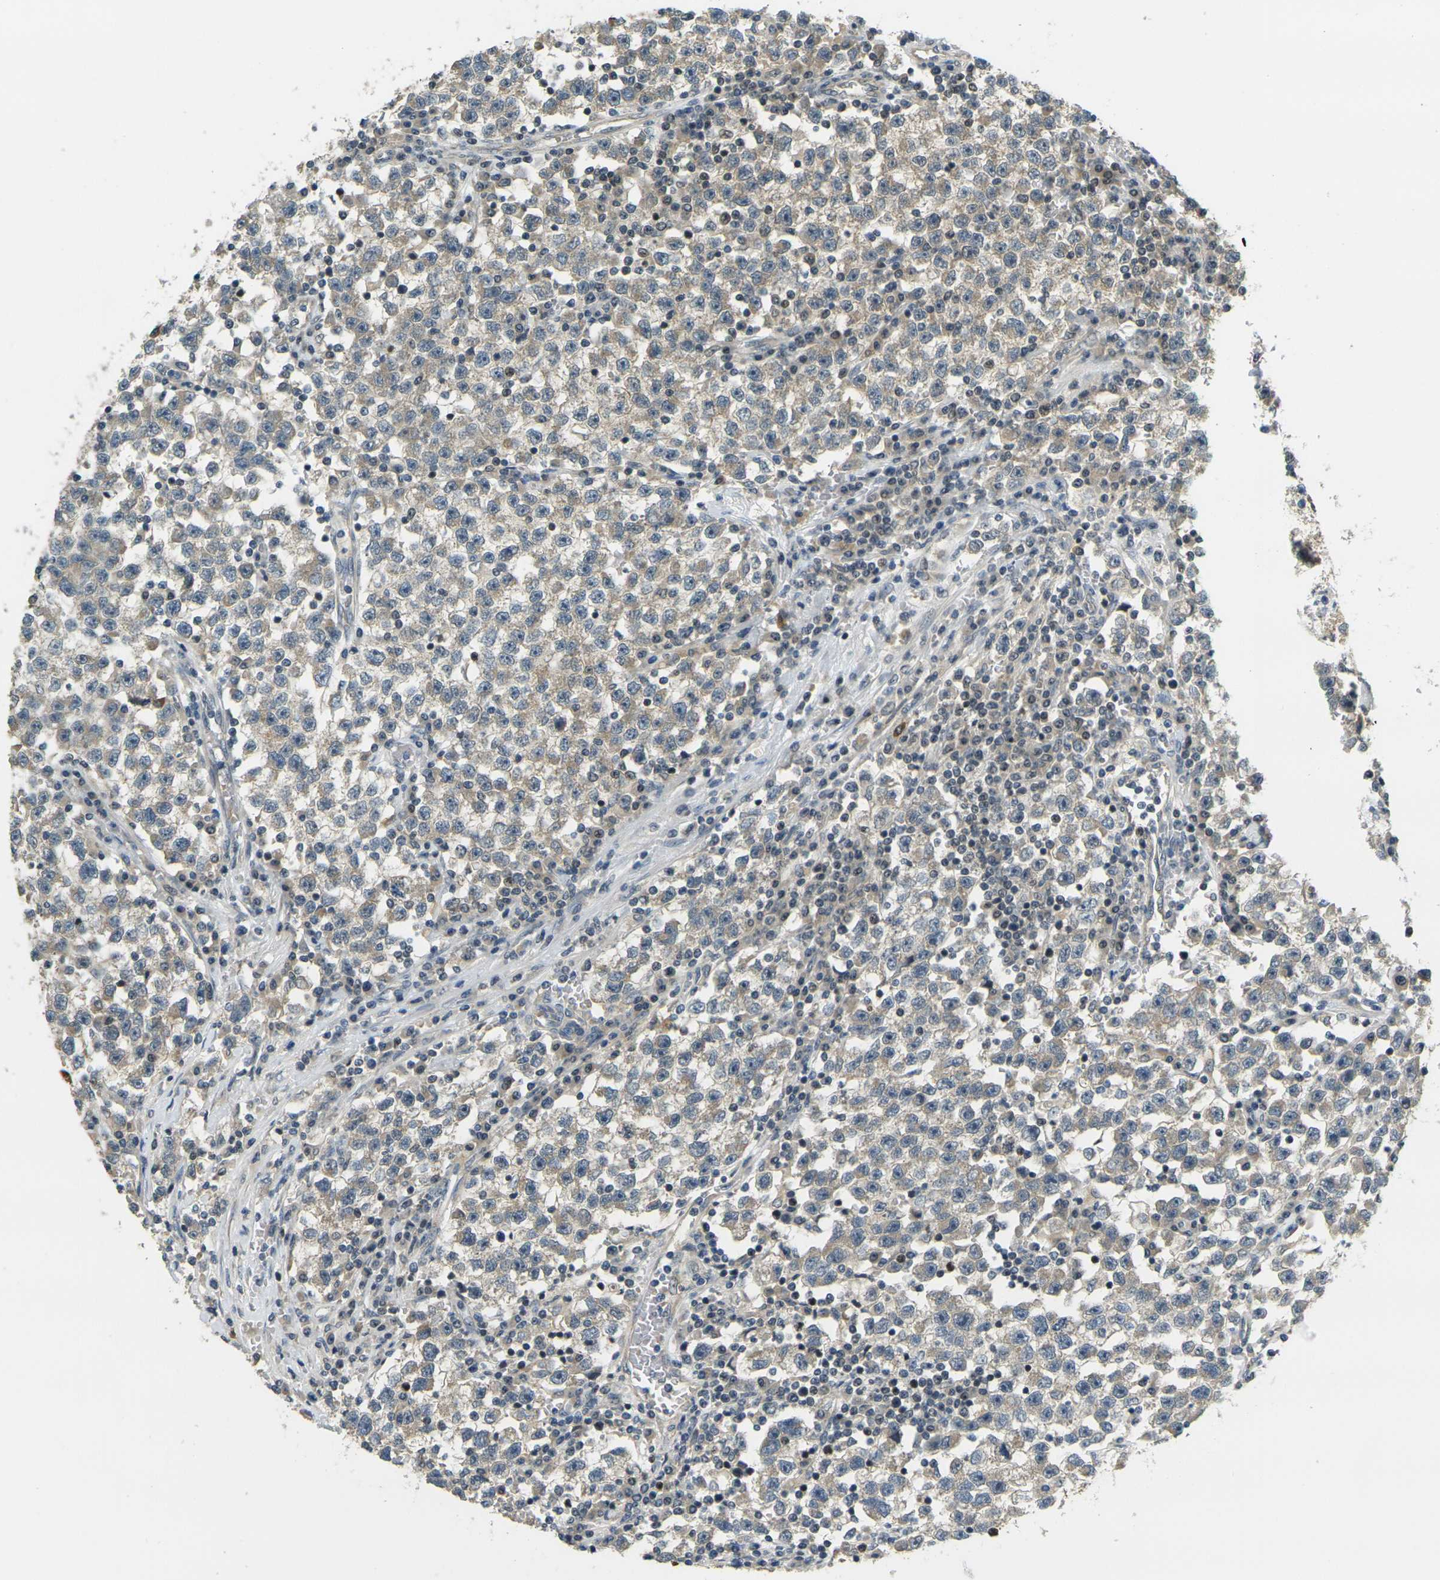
{"staining": {"intensity": "weak", "quantity": ">75%", "location": "cytoplasmic/membranous"}, "tissue": "testis cancer", "cell_type": "Tumor cells", "image_type": "cancer", "snomed": [{"axis": "morphology", "description": "Seminoma, NOS"}, {"axis": "topography", "description": "Testis"}], "caption": "Approximately >75% of tumor cells in testis cancer (seminoma) show weak cytoplasmic/membranous protein staining as visualized by brown immunohistochemical staining.", "gene": "KLHL8", "patient": {"sex": "male", "age": 22}}